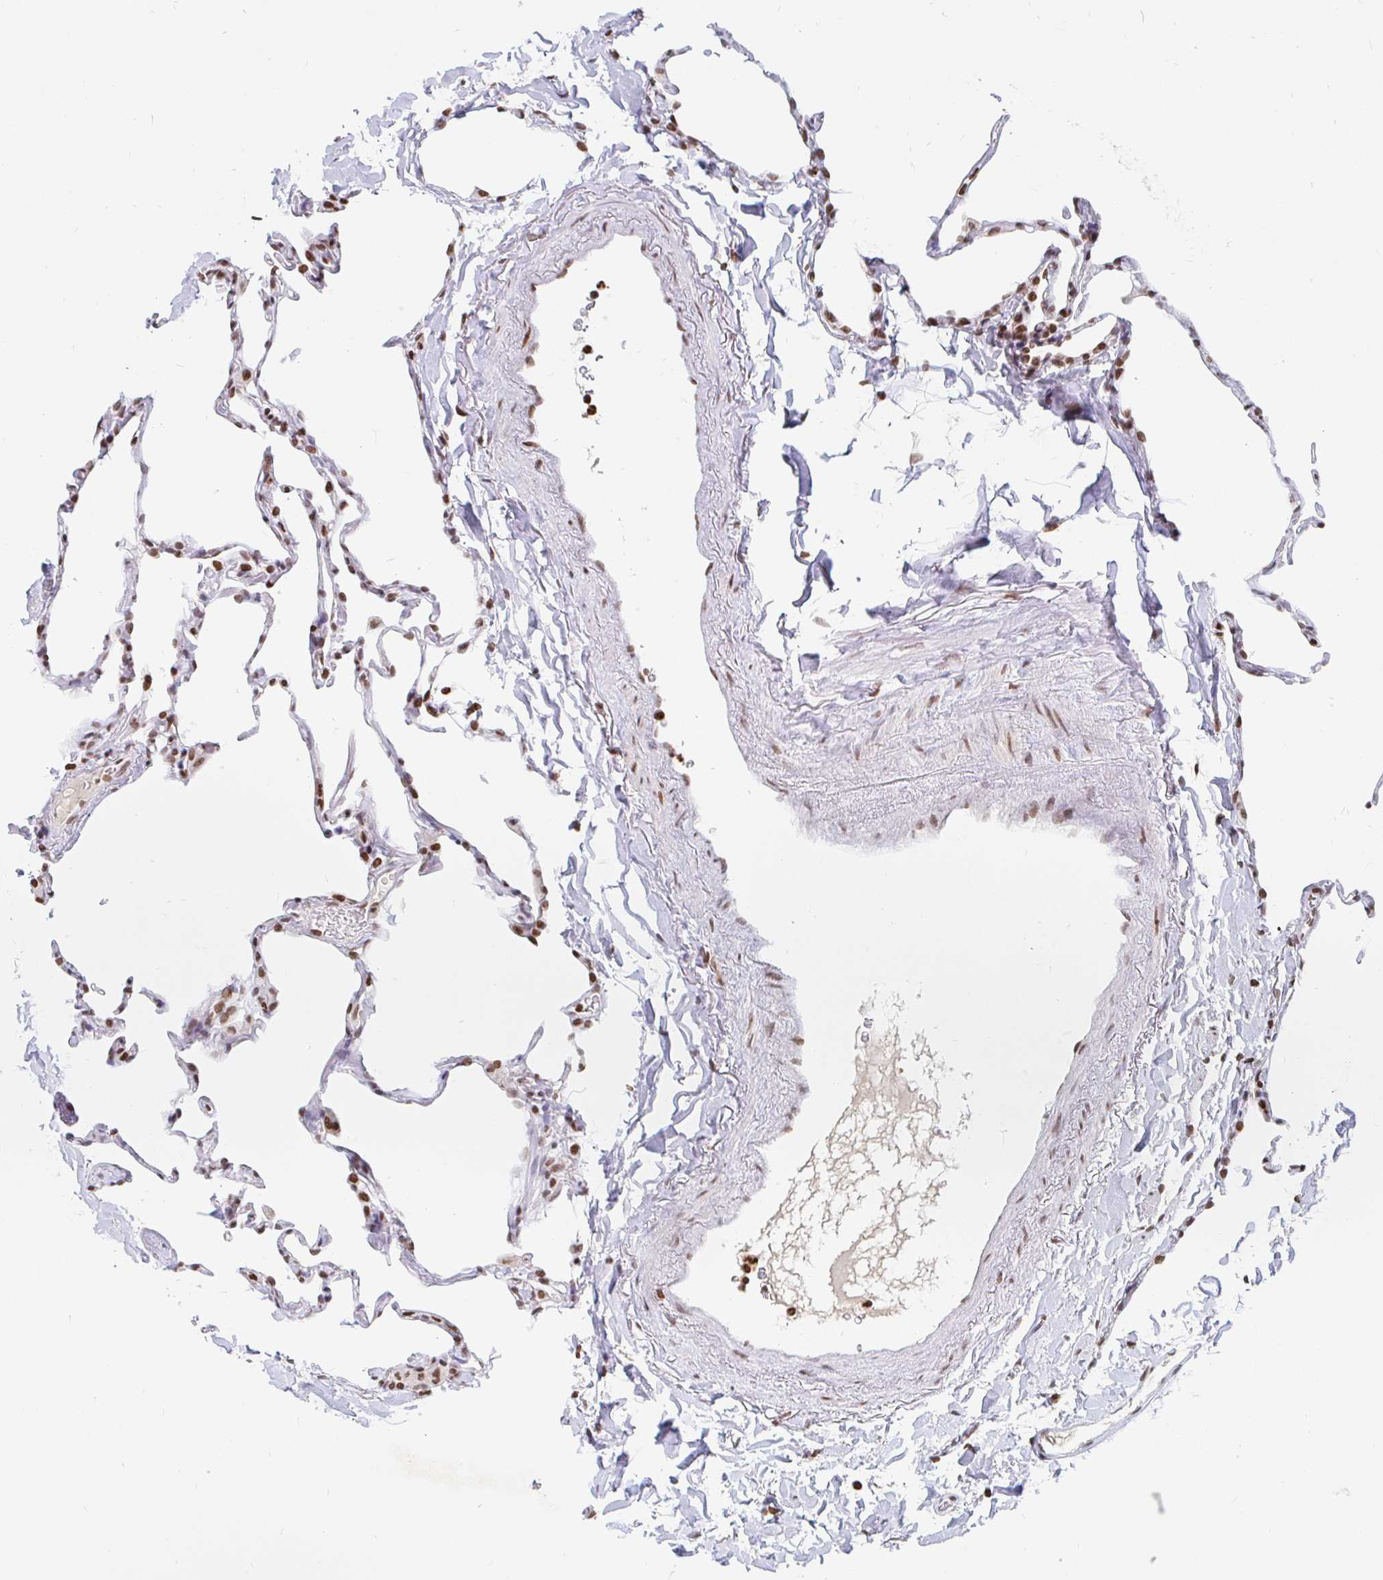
{"staining": {"intensity": "strong", "quantity": "25%-75%", "location": "nuclear"}, "tissue": "lung", "cell_type": "Alveolar cells", "image_type": "normal", "snomed": [{"axis": "morphology", "description": "Normal tissue, NOS"}, {"axis": "topography", "description": "Lung"}], "caption": "Strong nuclear positivity for a protein is present in about 25%-75% of alveolar cells of unremarkable lung using IHC.", "gene": "HOXC10", "patient": {"sex": "male", "age": 65}}